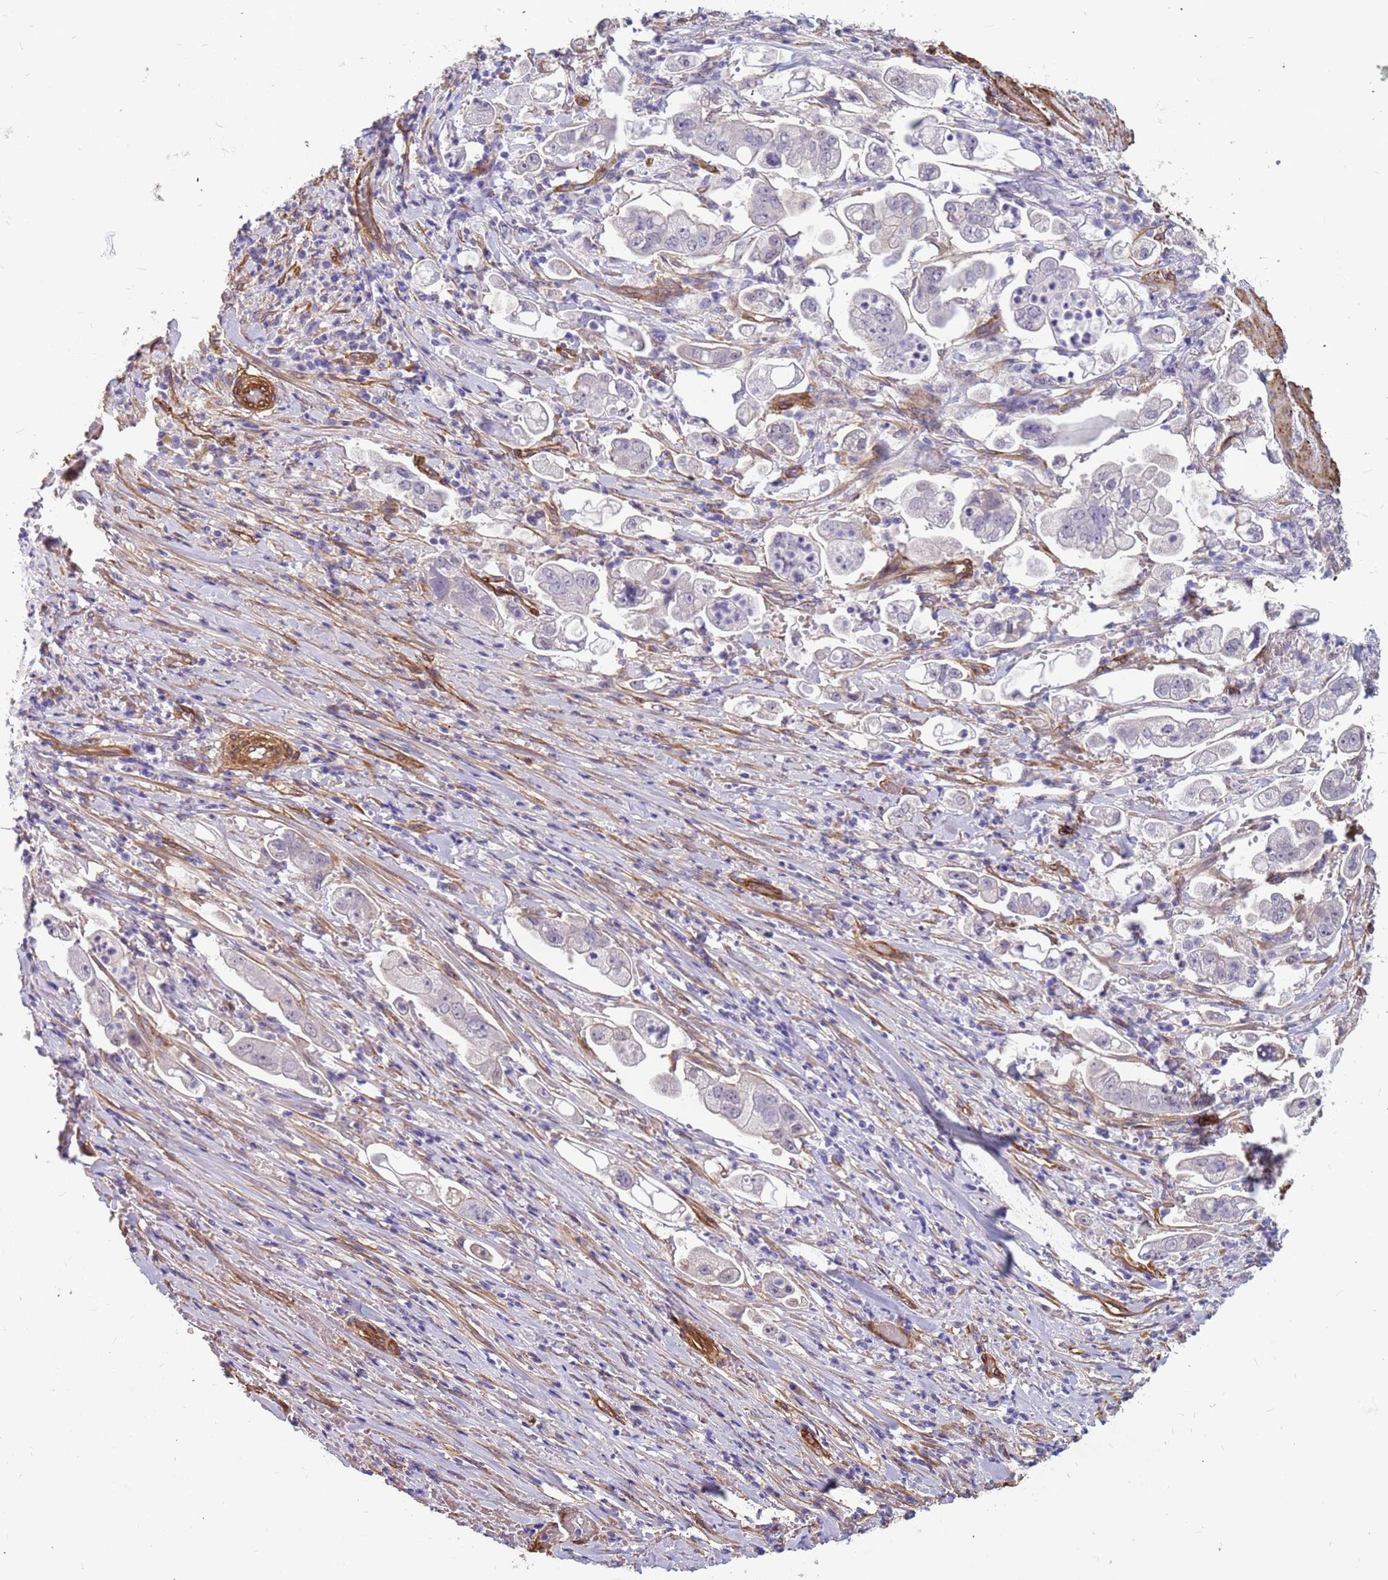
{"staining": {"intensity": "negative", "quantity": "none", "location": "none"}, "tissue": "stomach cancer", "cell_type": "Tumor cells", "image_type": "cancer", "snomed": [{"axis": "morphology", "description": "Adenocarcinoma, NOS"}, {"axis": "topography", "description": "Stomach"}], "caption": "IHC micrograph of stomach cancer (adenocarcinoma) stained for a protein (brown), which exhibits no expression in tumor cells. Brightfield microscopy of immunohistochemistry stained with DAB (brown) and hematoxylin (blue), captured at high magnification.", "gene": "EHD2", "patient": {"sex": "male", "age": 62}}